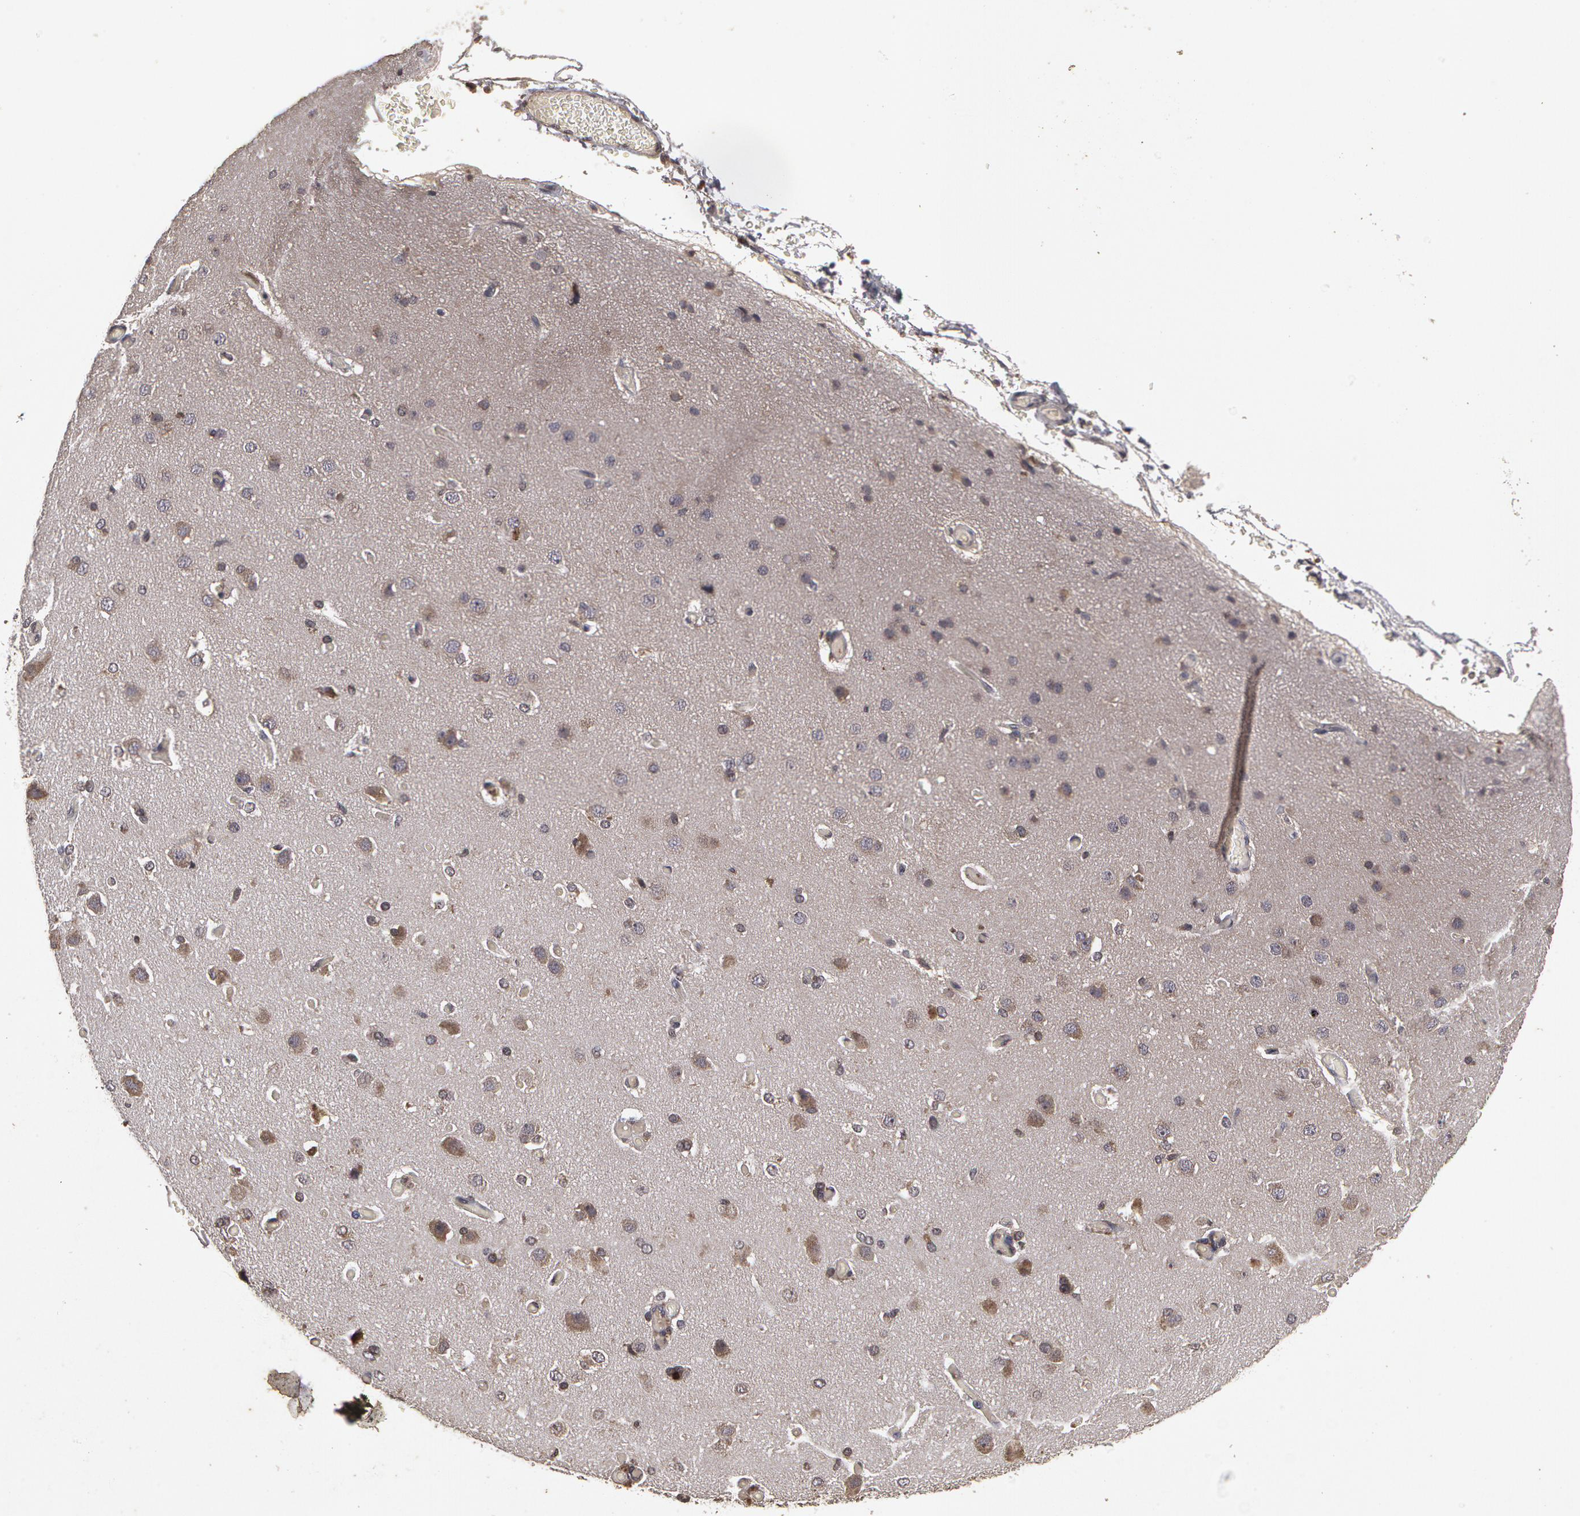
{"staining": {"intensity": "weak", "quantity": ">75%", "location": "cytoplasmic/membranous"}, "tissue": "cerebral cortex", "cell_type": "Endothelial cells", "image_type": "normal", "snomed": [{"axis": "morphology", "description": "Normal tissue, NOS"}, {"axis": "morphology", "description": "Glioma, malignant, High grade"}, {"axis": "topography", "description": "Cerebral cortex"}], "caption": "IHC of unremarkable human cerebral cortex shows low levels of weak cytoplasmic/membranous expression in approximately >75% of endothelial cells. Nuclei are stained in blue.", "gene": "CALR", "patient": {"sex": "male", "age": 77}}